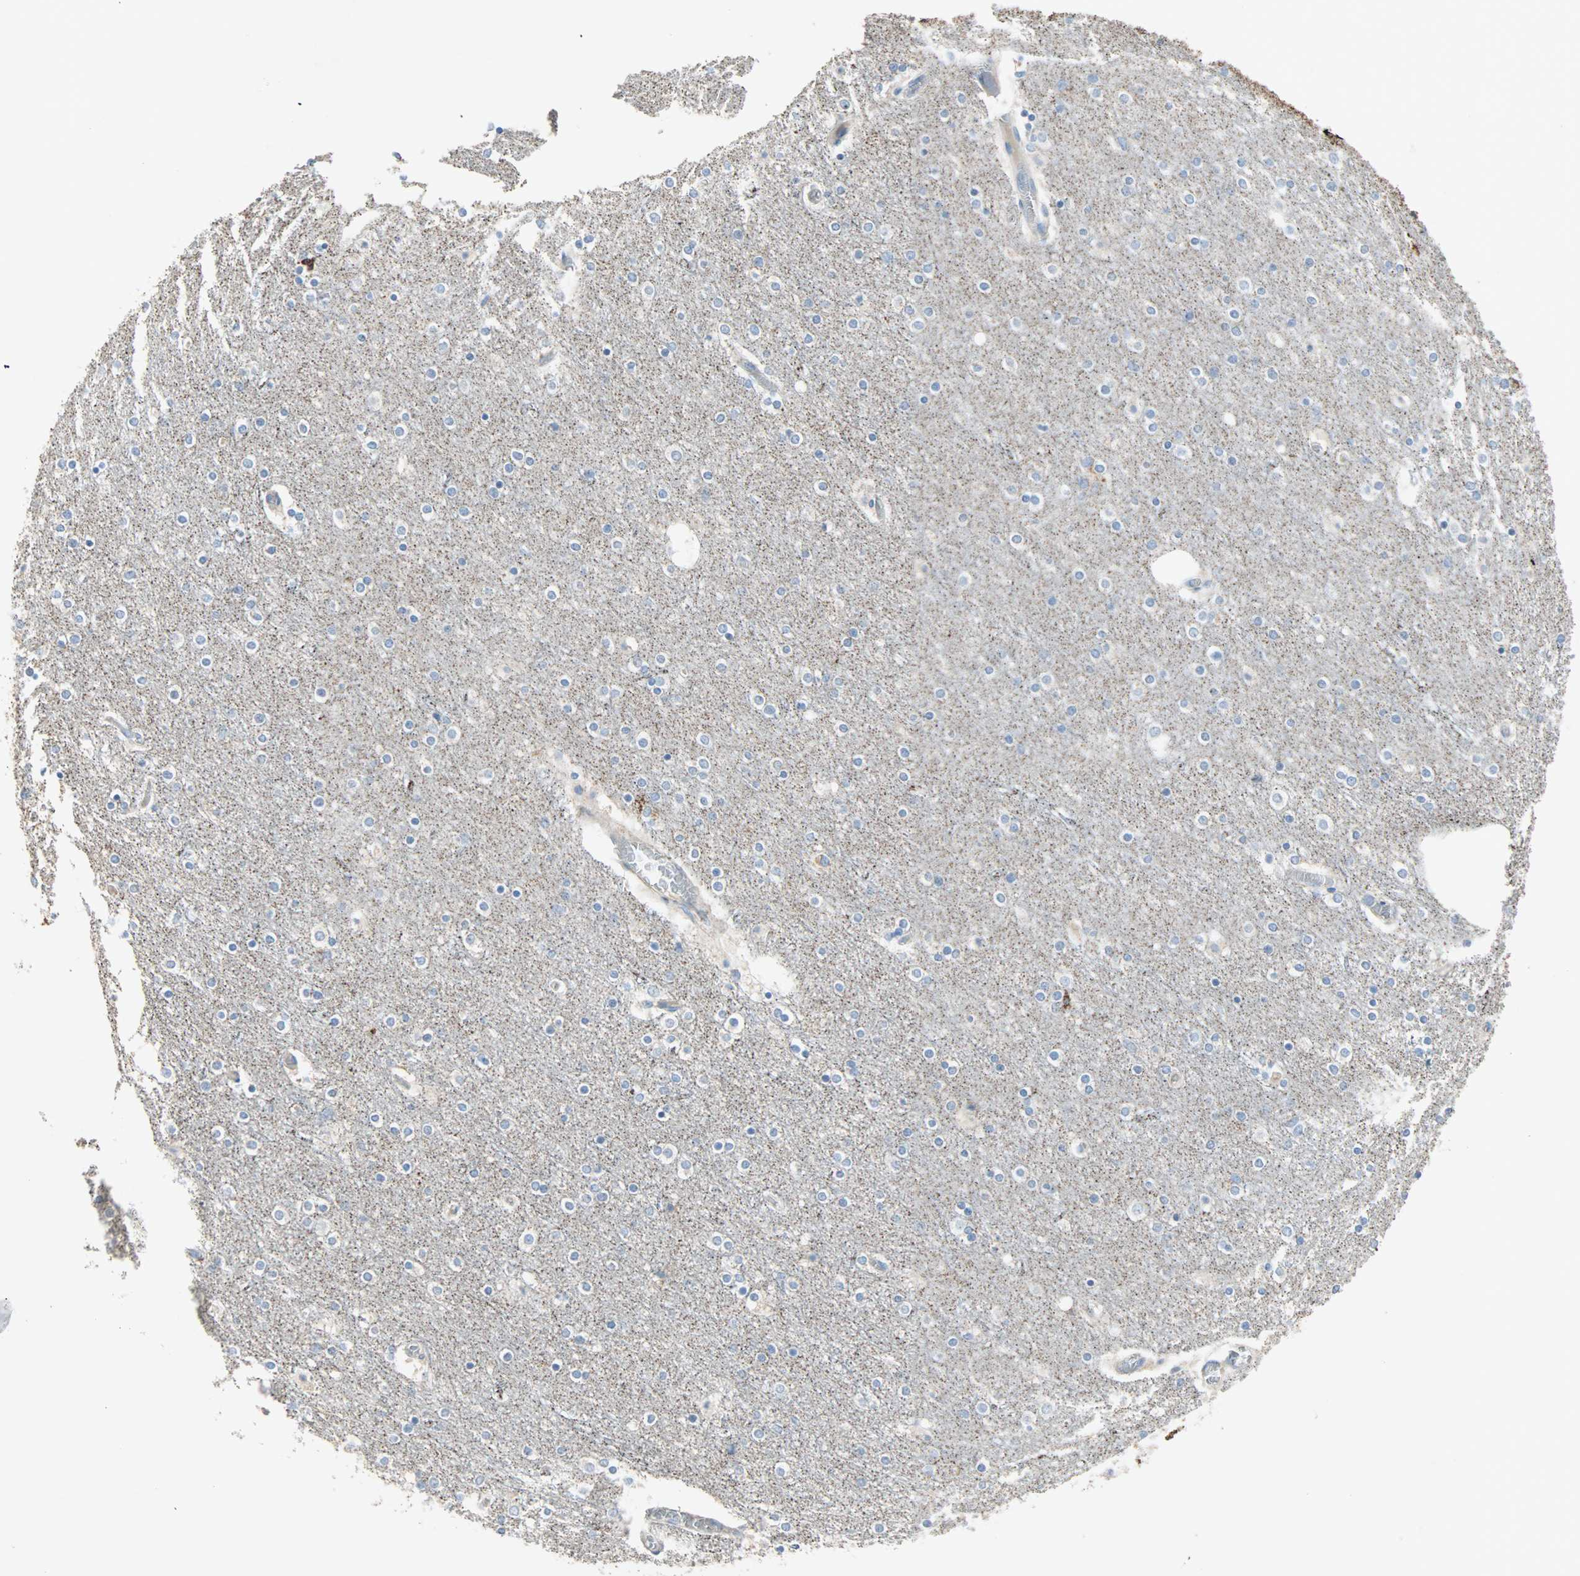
{"staining": {"intensity": "weak", "quantity": "25%-75%", "location": "cytoplasmic/membranous"}, "tissue": "cerebral cortex", "cell_type": "Endothelial cells", "image_type": "normal", "snomed": [{"axis": "morphology", "description": "Normal tissue, NOS"}, {"axis": "topography", "description": "Cerebral cortex"}], "caption": "Weak cytoplasmic/membranous positivity is appreciated in about 25%-75% of endothelial cells in benign cerebral cortex. Ihc stains the protein of interest in brown and the nuclei are stained blue.", "gene": "ACVRL1", "patient": {"sex": "female", "age": 54}}